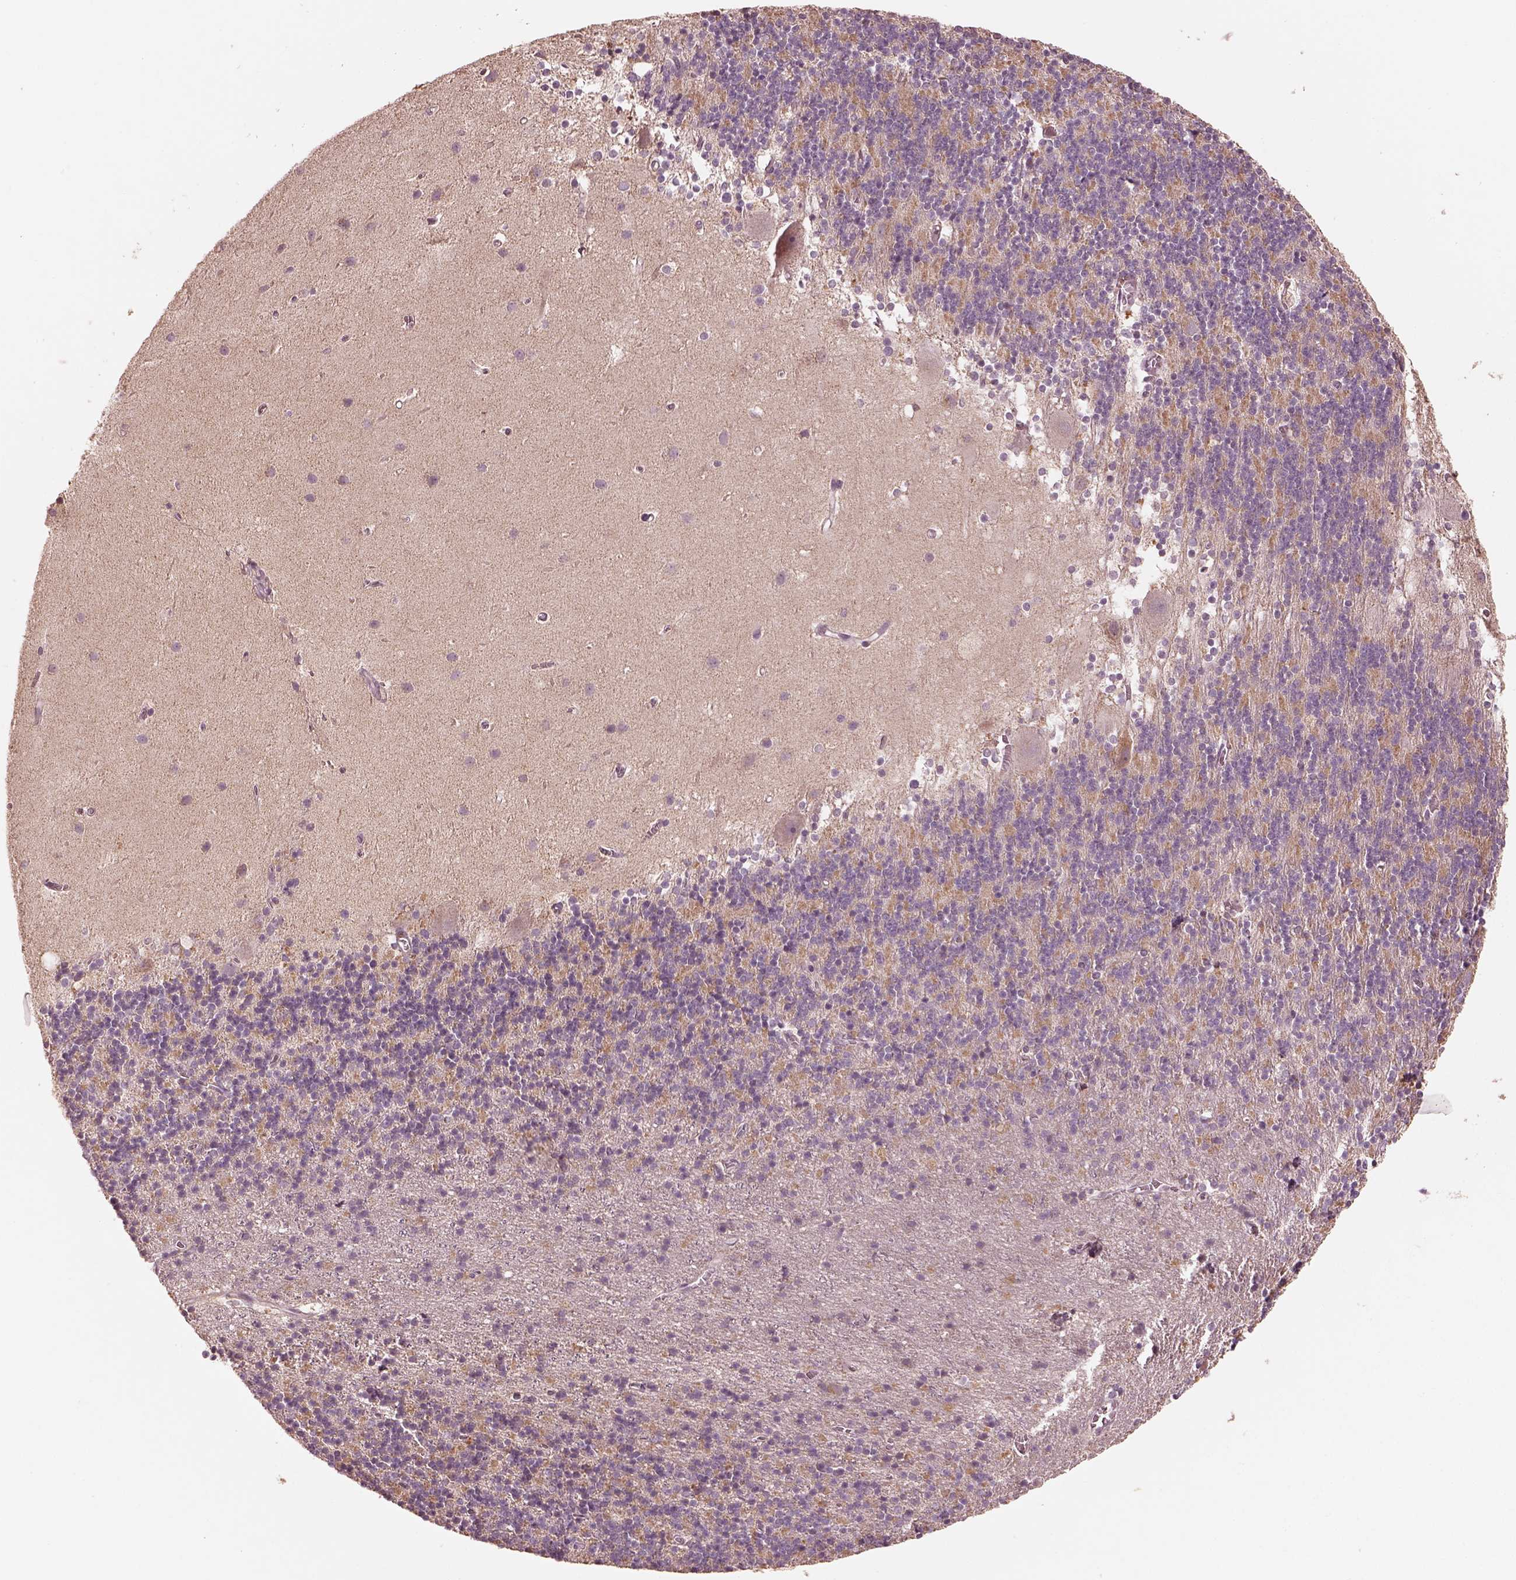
{"staining": {"intensity": "negative", "quantity": "none", "location": "none"}, "tissue": "cerebellum", "cell_type": "Cells in granular layer", "image_type": "normal", "snomed": [{"axis": "morphology", "description": "Normal tissue, NOS"}, {"axis": "topography", "description": "Cerebellum"}], "caption": "DAB (3,3'-diaminobenzidine) immunohistochemical staining of normal cerebellum reveals no significant staining in cells in granular layer.", "gene": "SLC25A46", "patient": {"sex": "male", "age": 70}}